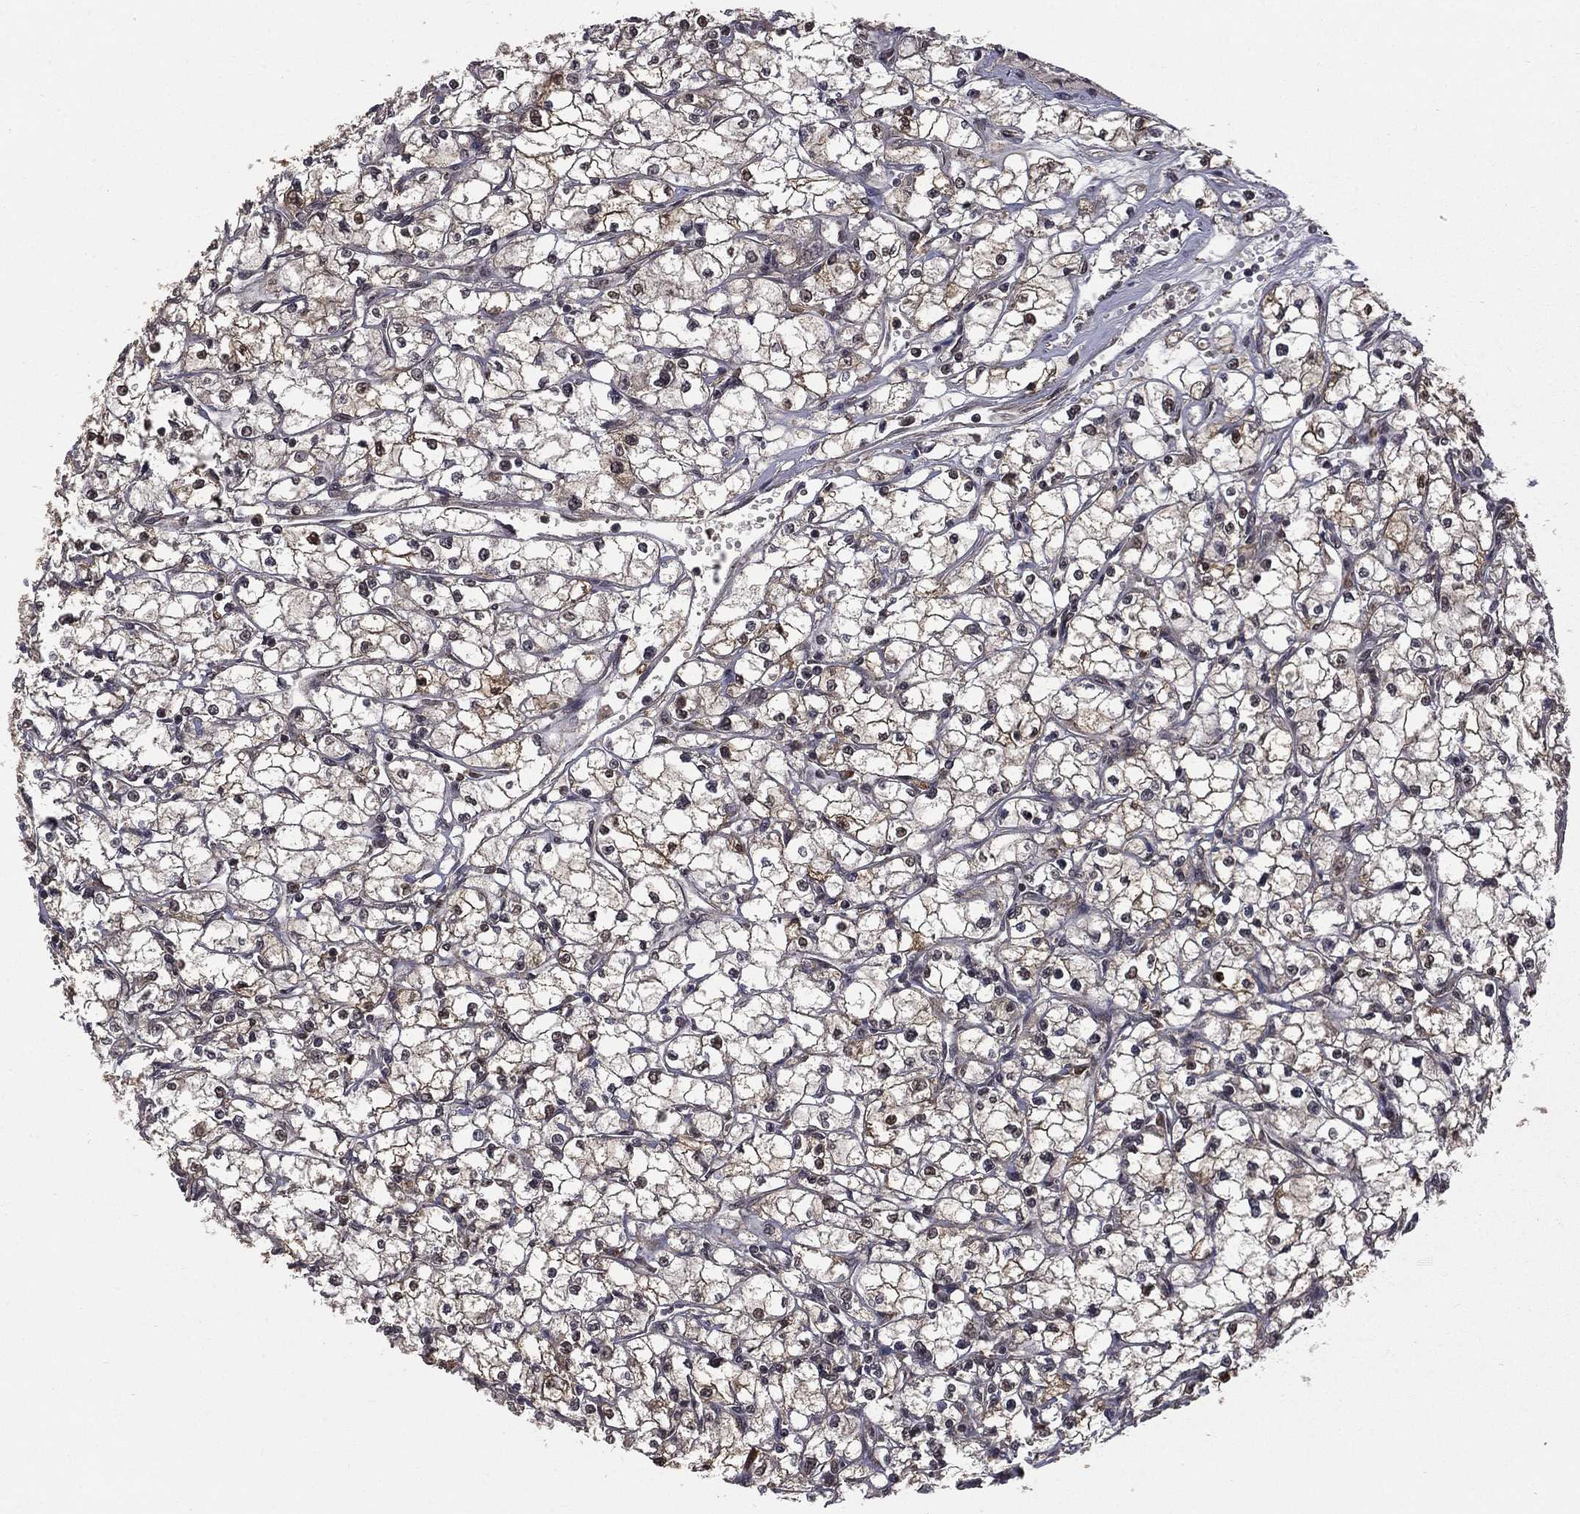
{"staining": {"intensity": "moderate", "quantity": "25%-75%", "location": "nuclear"}, "tissue": "renal cancer", "cell_type": "Tumor cells", "image_type": "cancer", "snomed": [{"axis": "morphology", "description": "Adenocarcinoma, NOS"}, {"axis": "topography", "description": "Kidney"}], "caption": "There is medium levels of moderate nuclear expression in tumor cells of adenocarcinoma (renal), as demonstrated by immunohistochemical staining (brown color).", "gene": "JMJD6", "patient": {"sex": "male", "age": 67}}